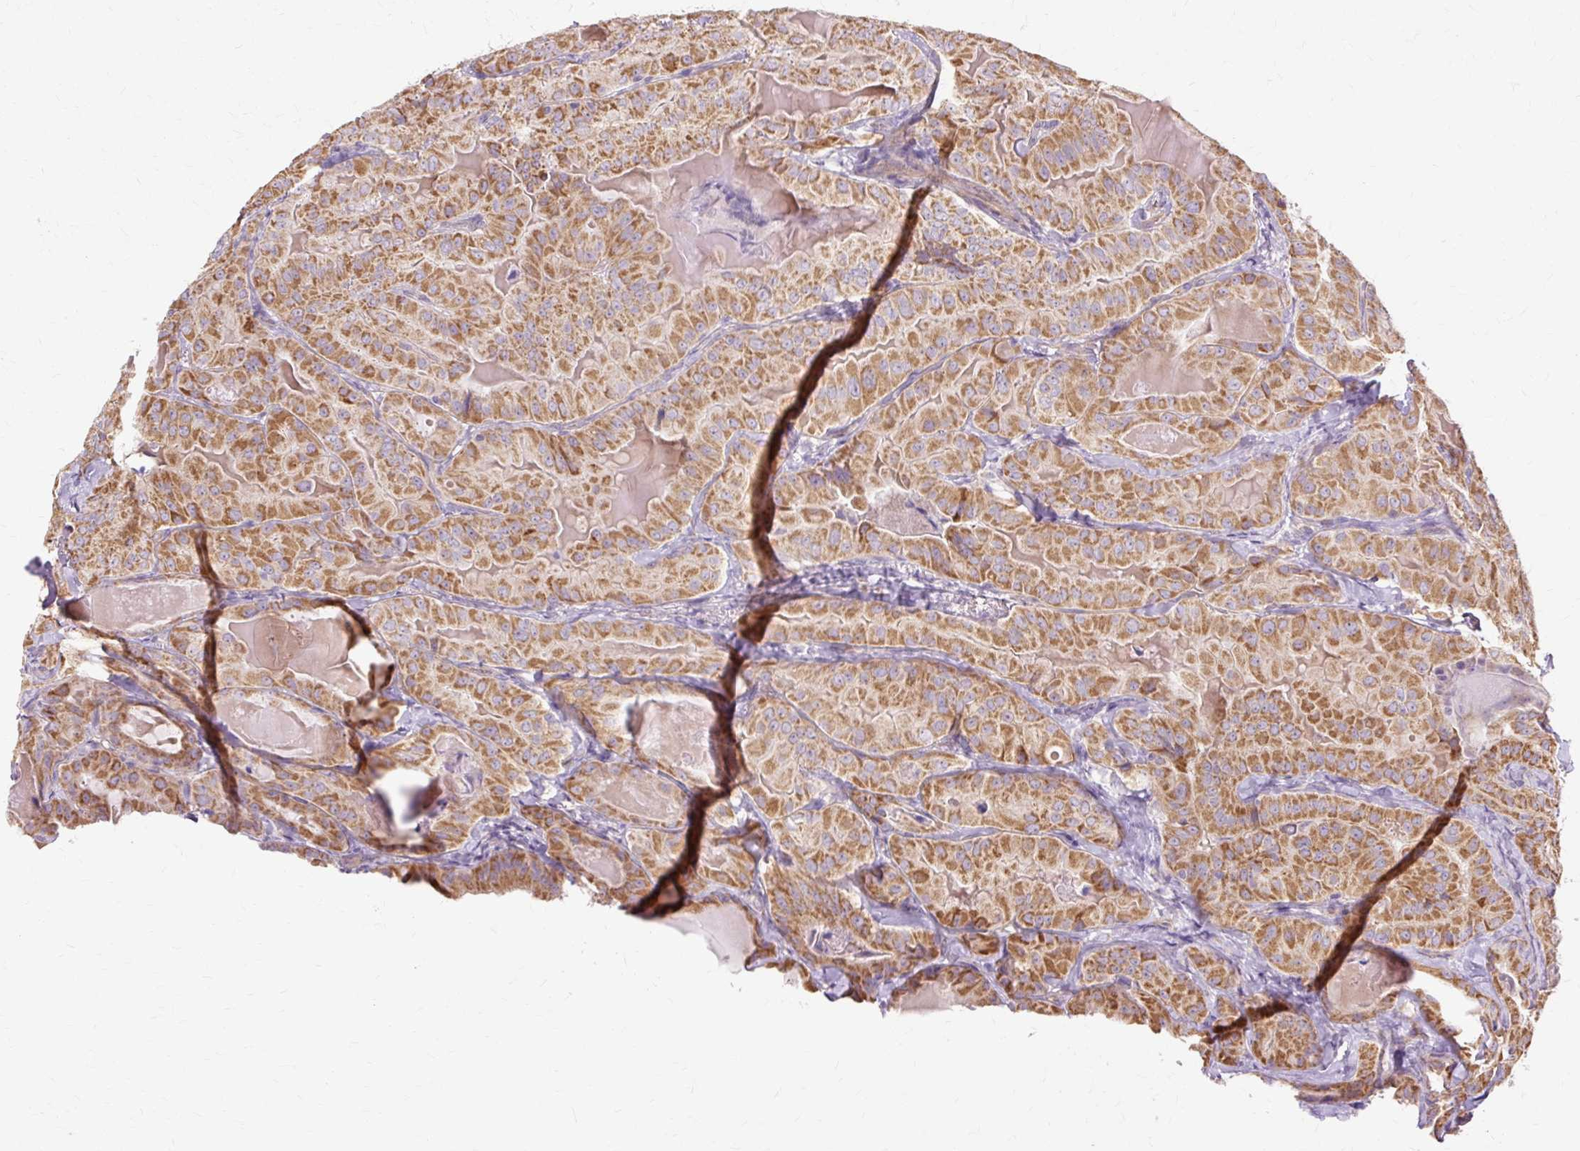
{"staining": {"intensity": "moderate", "quantity": ">75%", "location": "cytoplasmic/membranous"}, "tissue": "thyroid cancer", "cell_type": "Tumor cells", "image_type": "cancer", "snomed": [{"axis": "morphology", "description": "Papillary adenocarcinoma, NOS"}, {"axis": "topography", "description": "Thyroid gland"}], "caption": "A photomicrograph showing moderate cytoplasmic/membranous expression in about >75% of tumor cells in thyroid cancer, as visualized by brown immunohistochemical staining.", "gene": "PDZD2", "patient": {"sex": "female", "age": 68}}